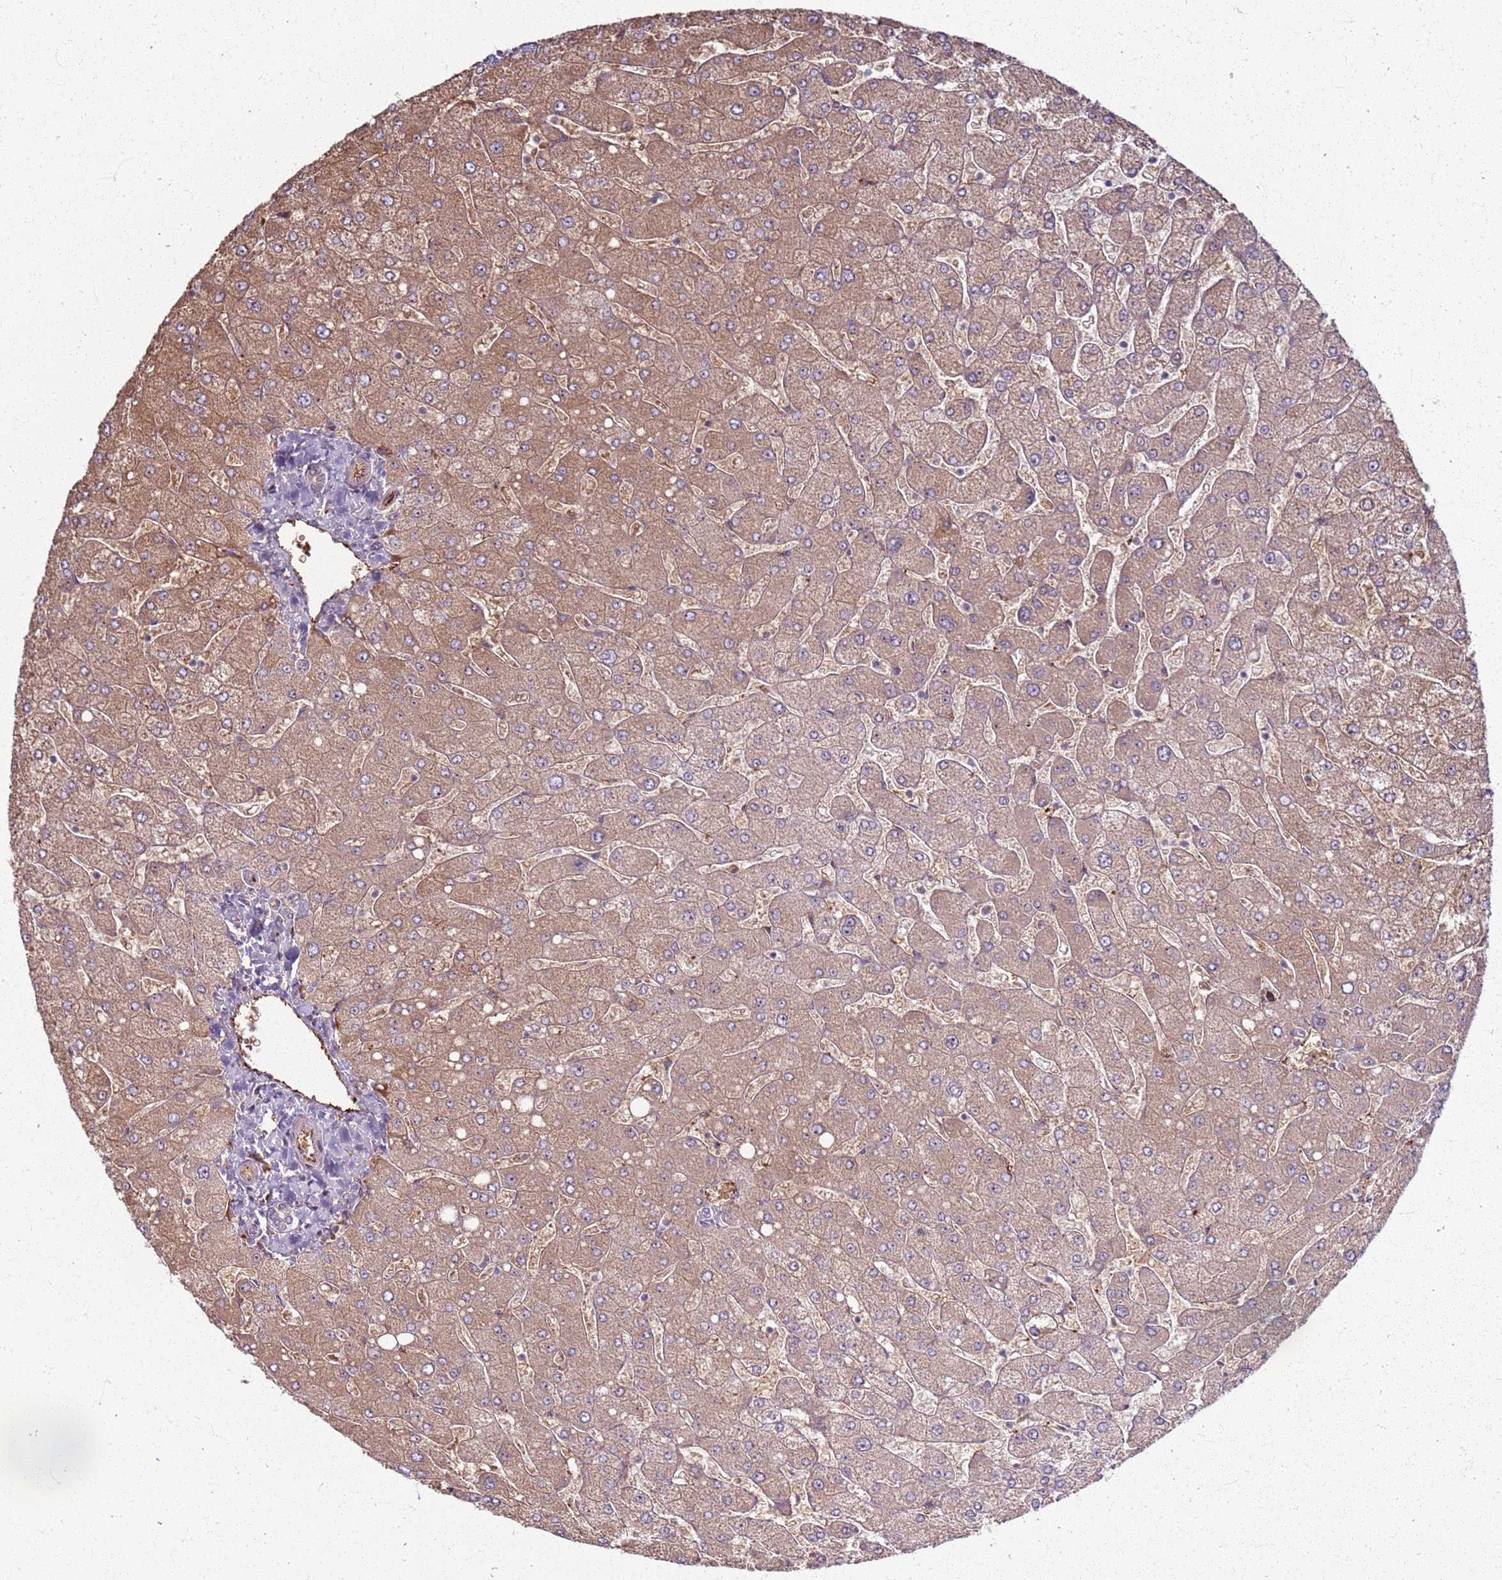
{"staining": {"intensity": "weak", "quantity": "<25%", "location": "cytoplasmic/membranous"}, "tissue": "liver", "cell_type": "Cholangiocytes", "image_type": "normal", "snomed": [{"axis": "morphology", "description": "Normal tissue, NOS"}, {"axis": "topography", "description": "Liver"}], "caption": "Histopathology image shows no protein expression in cholangiocytes of normal liver. Brightfield microscopy of immunohistochemistry stained with DAB (3,3'-diaminobenzidine) (brown) and hematoxylin (blue), captured at high magnification.", "gene": "KRI1", "patient": {"sex": "male", "age": 55}}